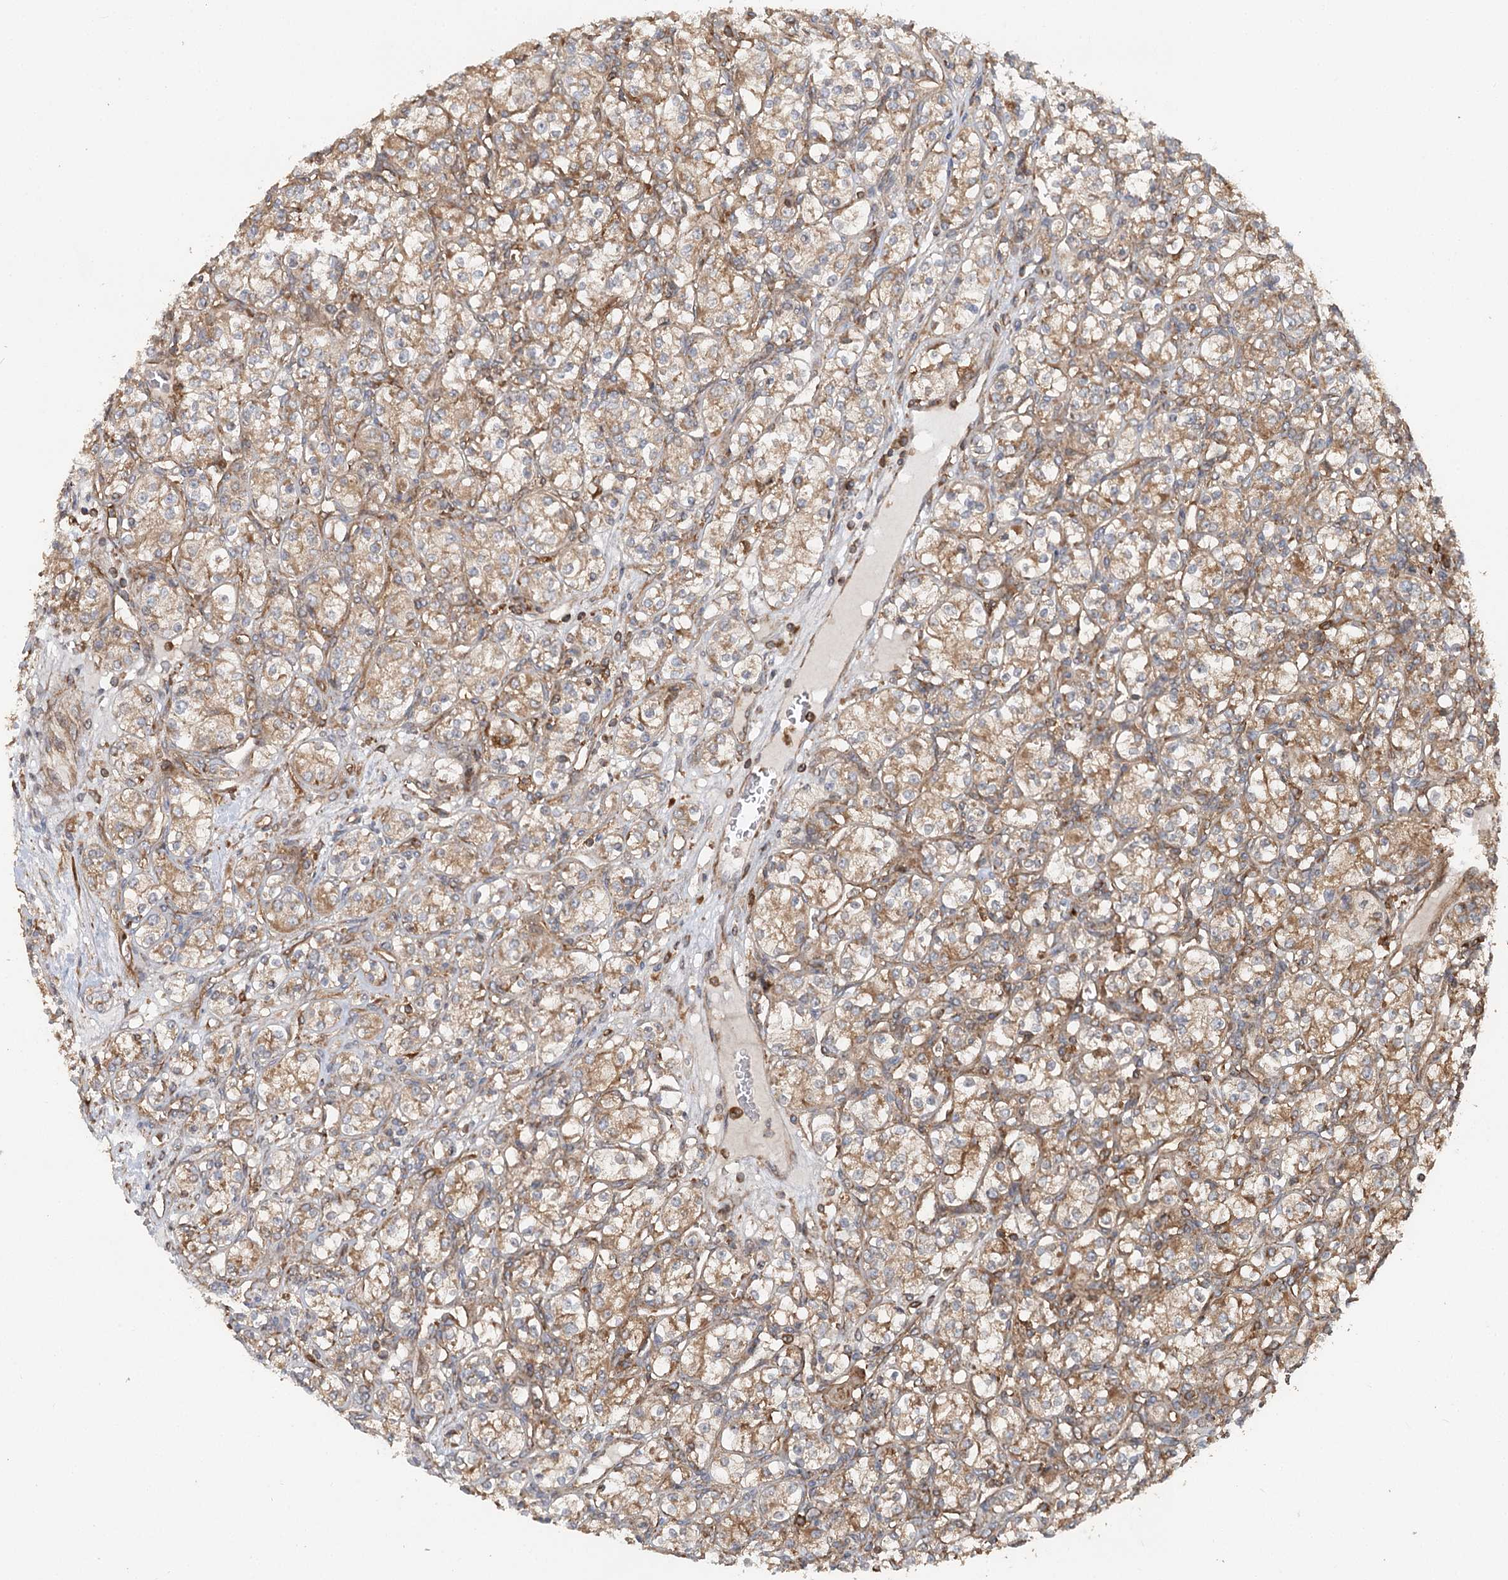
{"staining": {"intensity": "weak", "quantity": ">75%", "location": "cytoplasmic/membranous"}, "tissue": "renal cancer", "cell_type": "Tumor cells", "image_type": "cancer", "snomed": [{"axis": "morphology", "description": "Adenocarcinoma, NOS"}, {"axis": "topography", "description": "Kidney"}], "caption": "About >75% of tumor cells in human adenocarcinoma (renal) demonstrate weak cytoplasmic/membranous protein expression as visualized by brown immunohistochemical staining.", "gene": "PAIP2", "patient": {"sex": "male", "age": 77}}